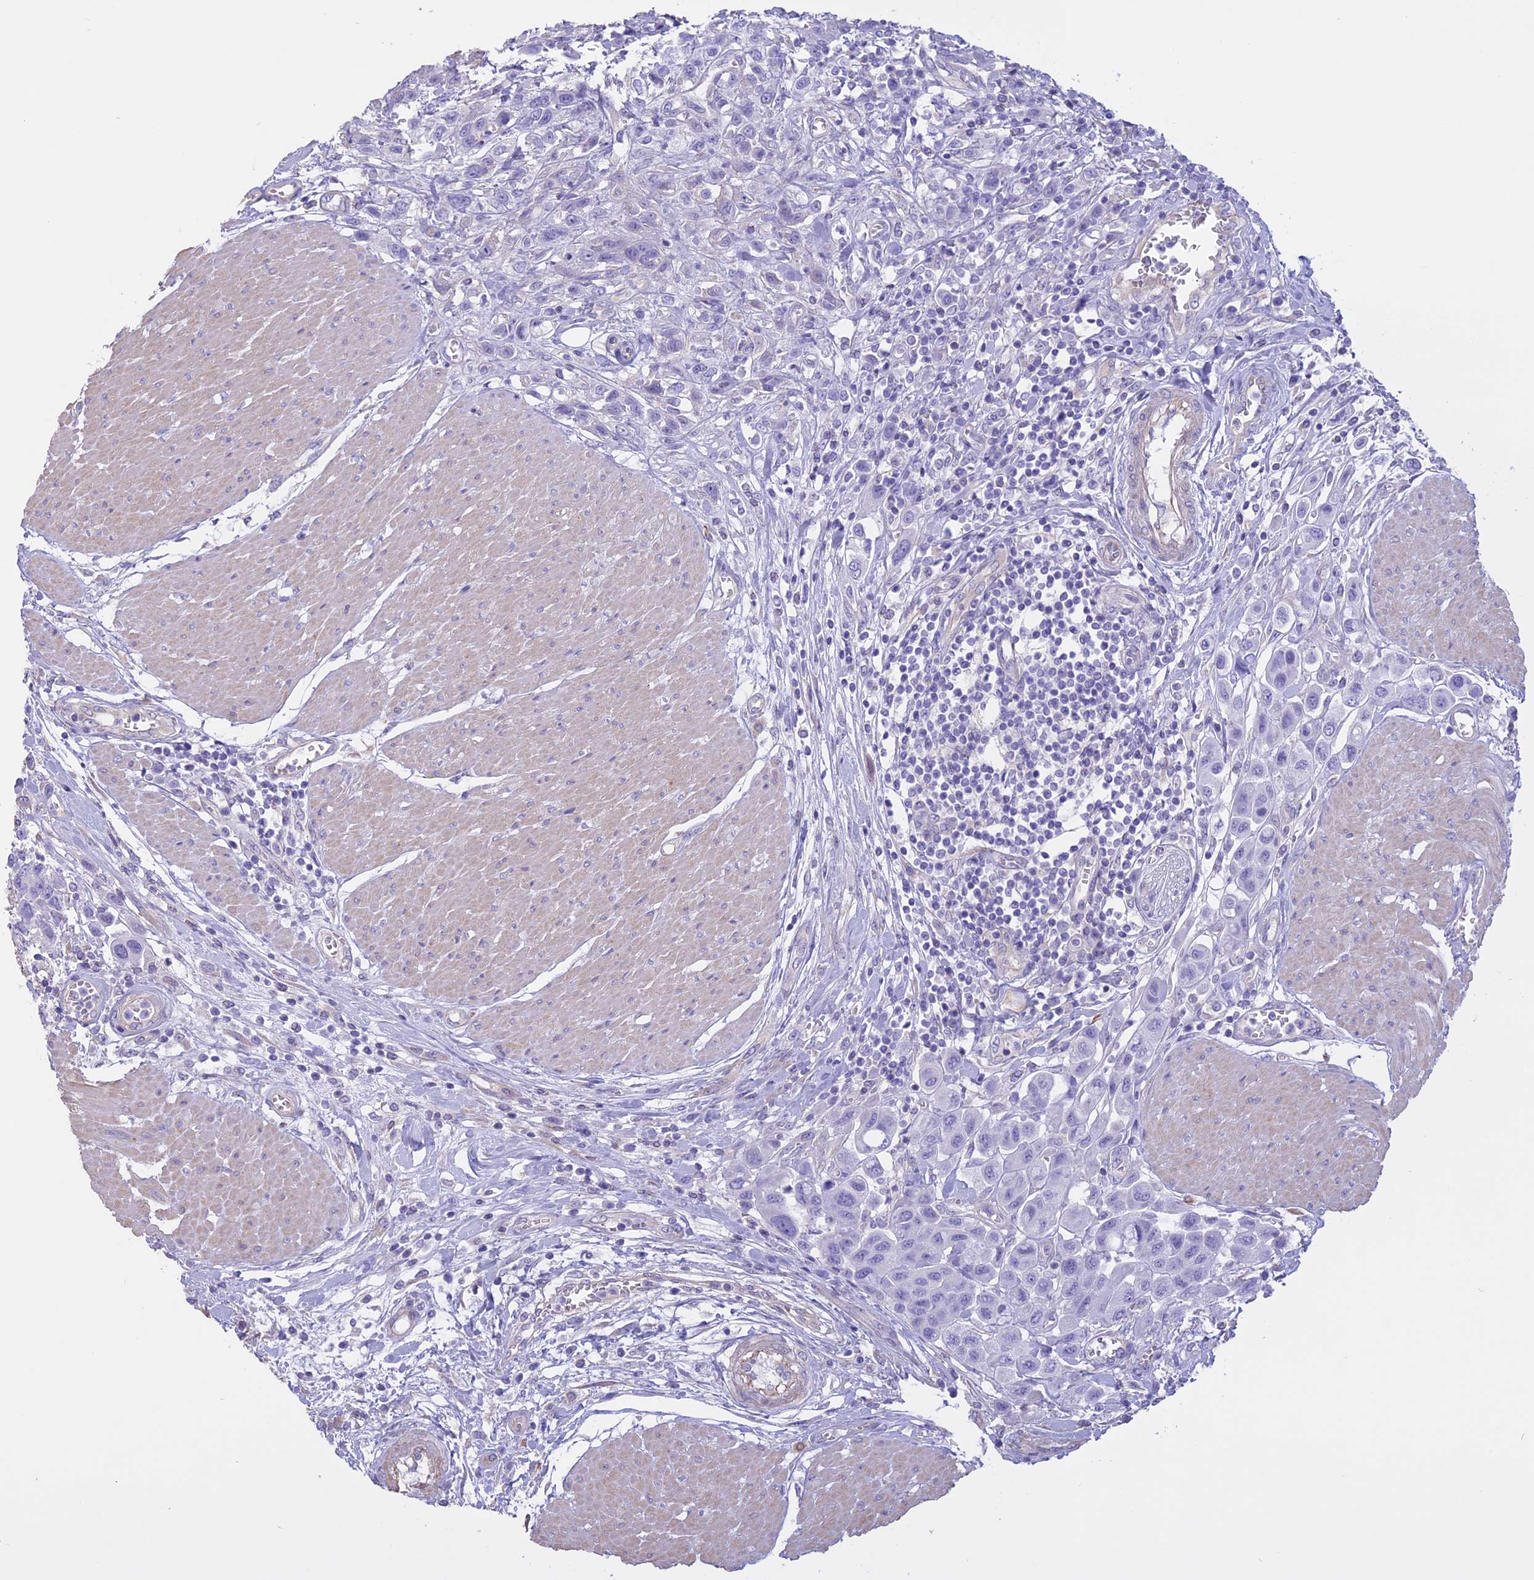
{"staining": {"intensity": "negative", "quantity": "none", "location": "none"}, "tissue": "urothelial cancer", "cell_type": "Tumor cells", "image_type": "cancer", "snomed": [{"axis": "morphology", "description": "Urothelial carcinoma, High grade"}, {"axis": "topography", "description": "Urinary bladder"}], "caption": "A micrograph of human urothelial cancer is negative for staining in tumor cells. (Brightfield microscopy of DAB (3,3'-diaminobenzidine) immunohistochemistry at high magnification).", "gene": "CCDC148", "patient": {"sex": "male", "age": 50}}